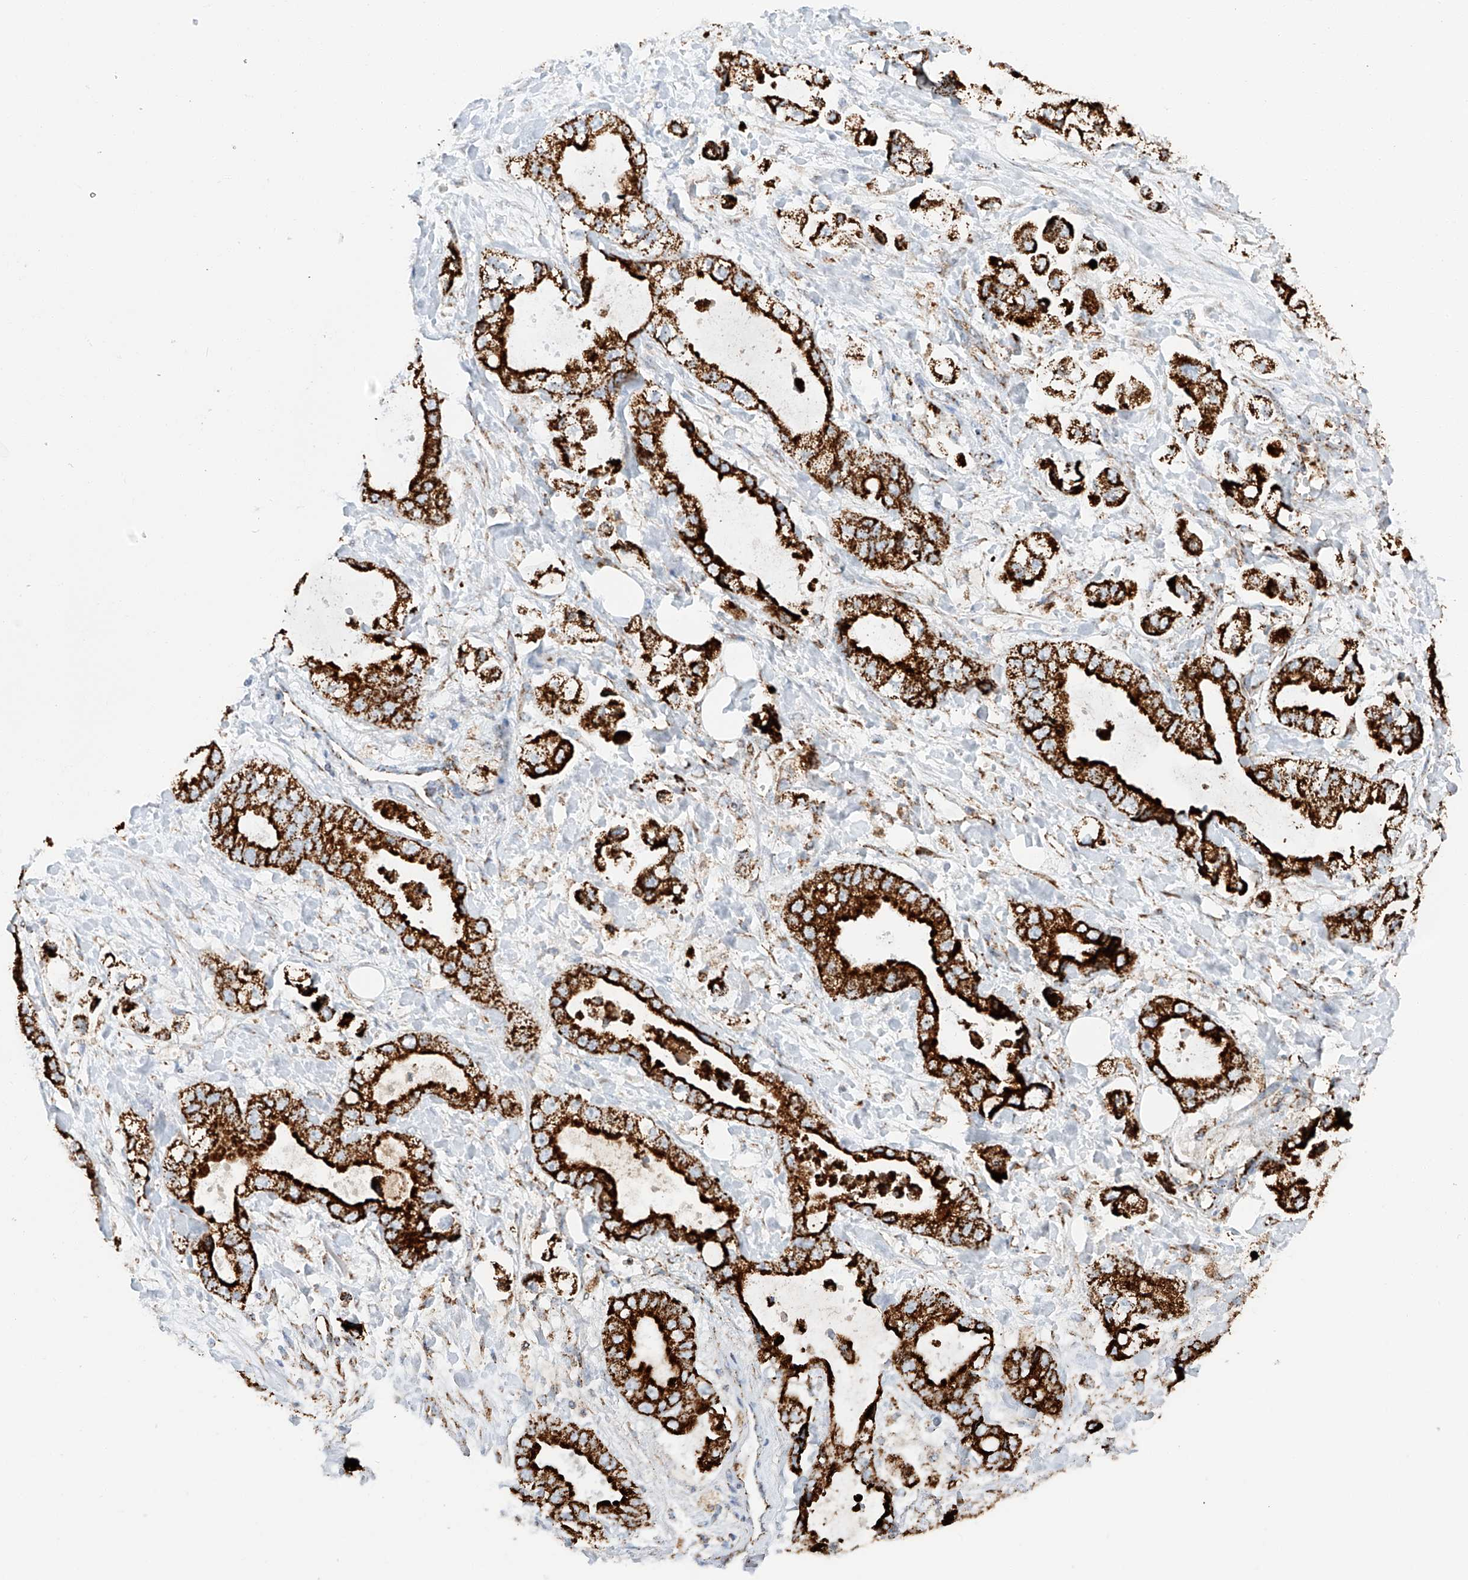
{"staining": {"intensity": "strong", "quantity": ">75%", "location": "cytoplasmic/membranous"}, "tissue": "stomach cancer", "cell_type": "Tumor cells", "image_type": "cancer", "snomed": [{"axis": "morphology", "description": "Adenocarcinoma, NOS"}, {"axis": "topography", "description": "Stomach"}], "caption": "Tumor cells exhibit high levels of strong cytoplasmic/membranous positivity in about >75% of cells in human stomach adenocarcinoma.", "gene": "TTC27", "patient": {"sex": "male", "age": 62}}